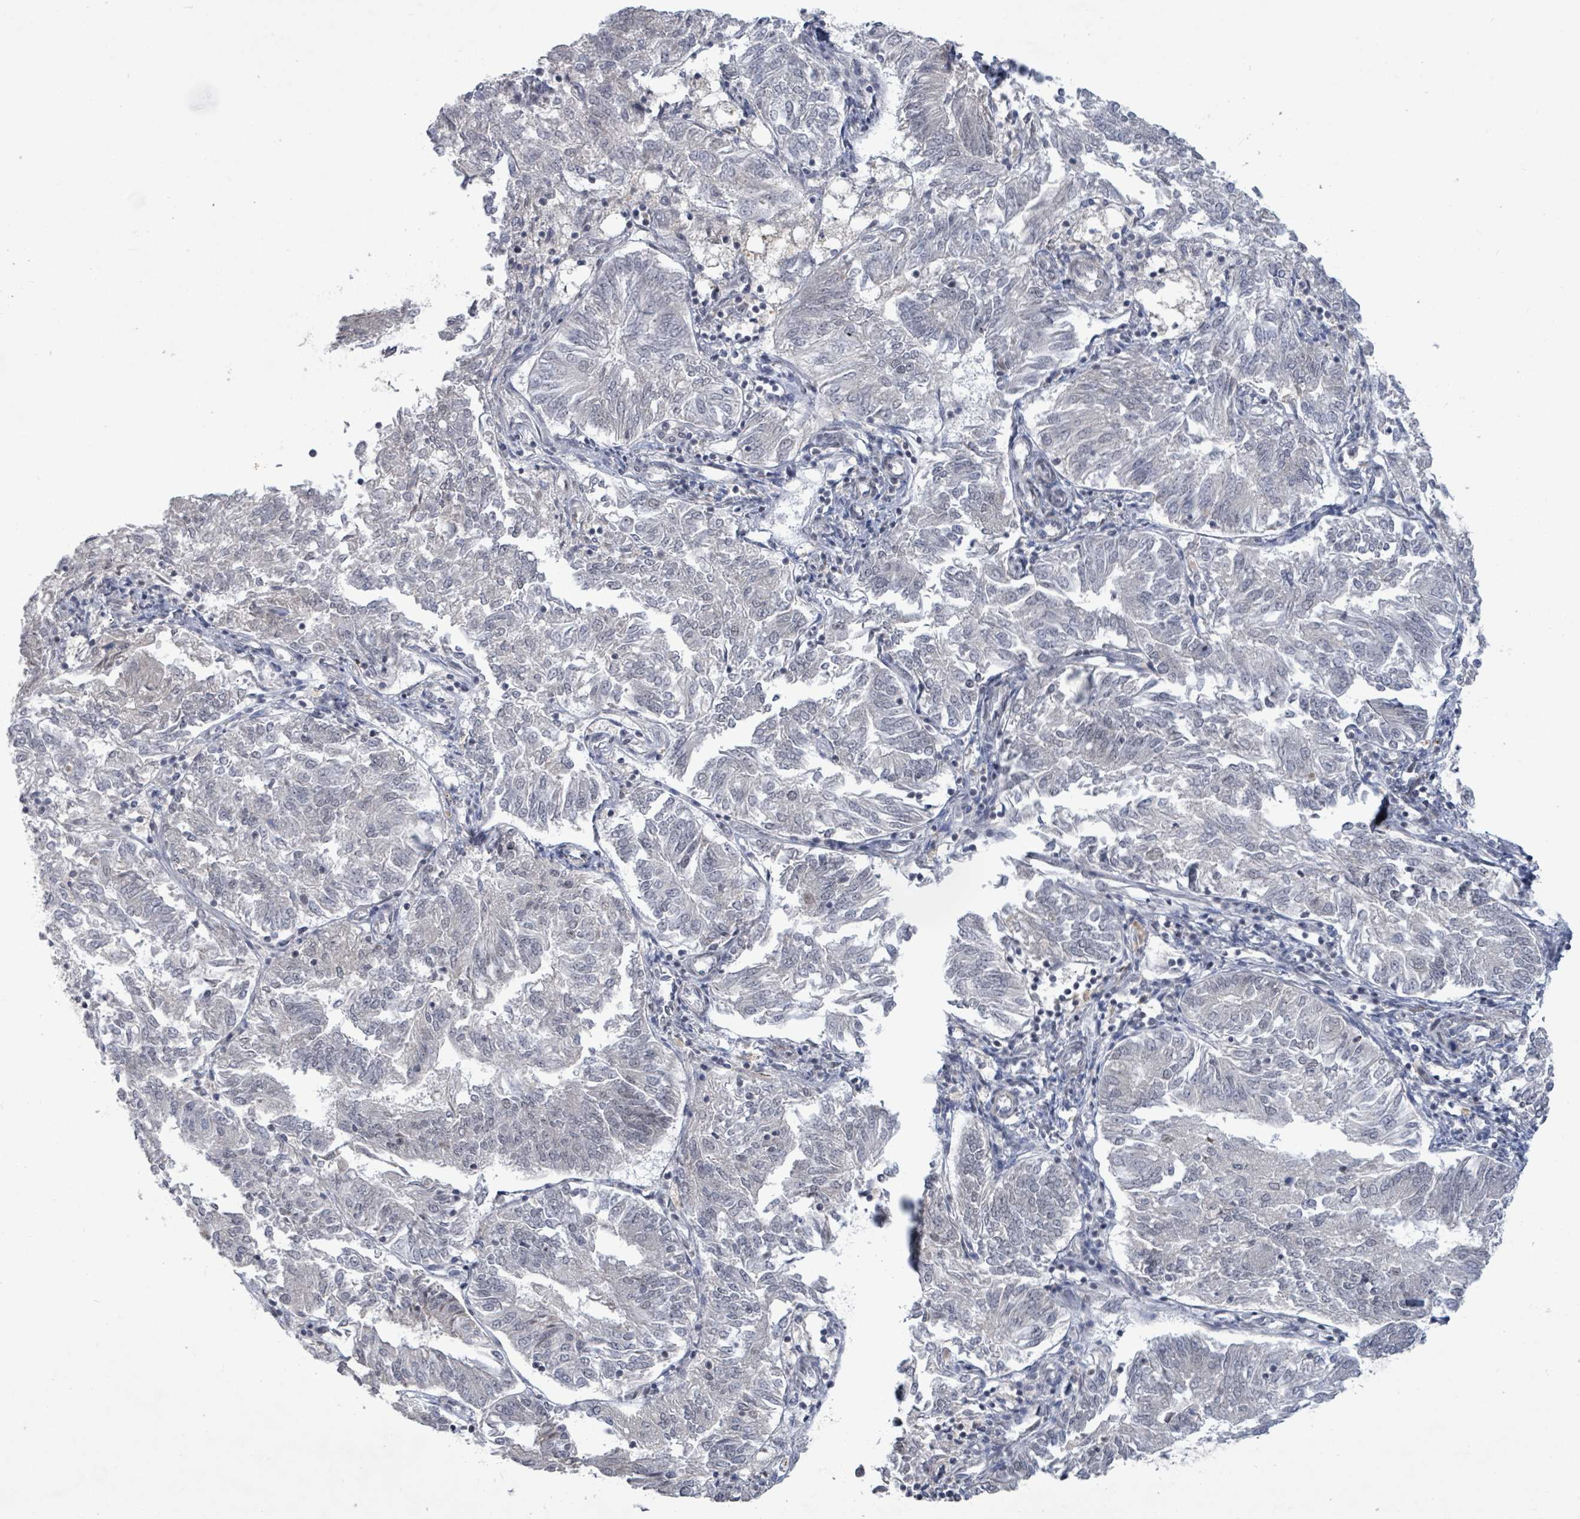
{"staining": {"intensity": "negative", "quantity": "none", "location": "none"}, "tissue": "endometrial cancer", "cell_type": "Tumor cells", "image_type": "cancer", "snomed": [{"axis": "morphology", "description": "Adenocarcinoma, NOS"}, {"axis": "topography", "description": "Endometrium"}], "caption": "The histopathology image exhibits no significant staining in tumor cells of endometrial cancer (adenocarcinoma). (Brightfield microscopy of DAB immunohistochemistry (IHC) at high magnification).", "gene": "BANP", "patient": {"sex": "female", "age": 58}}